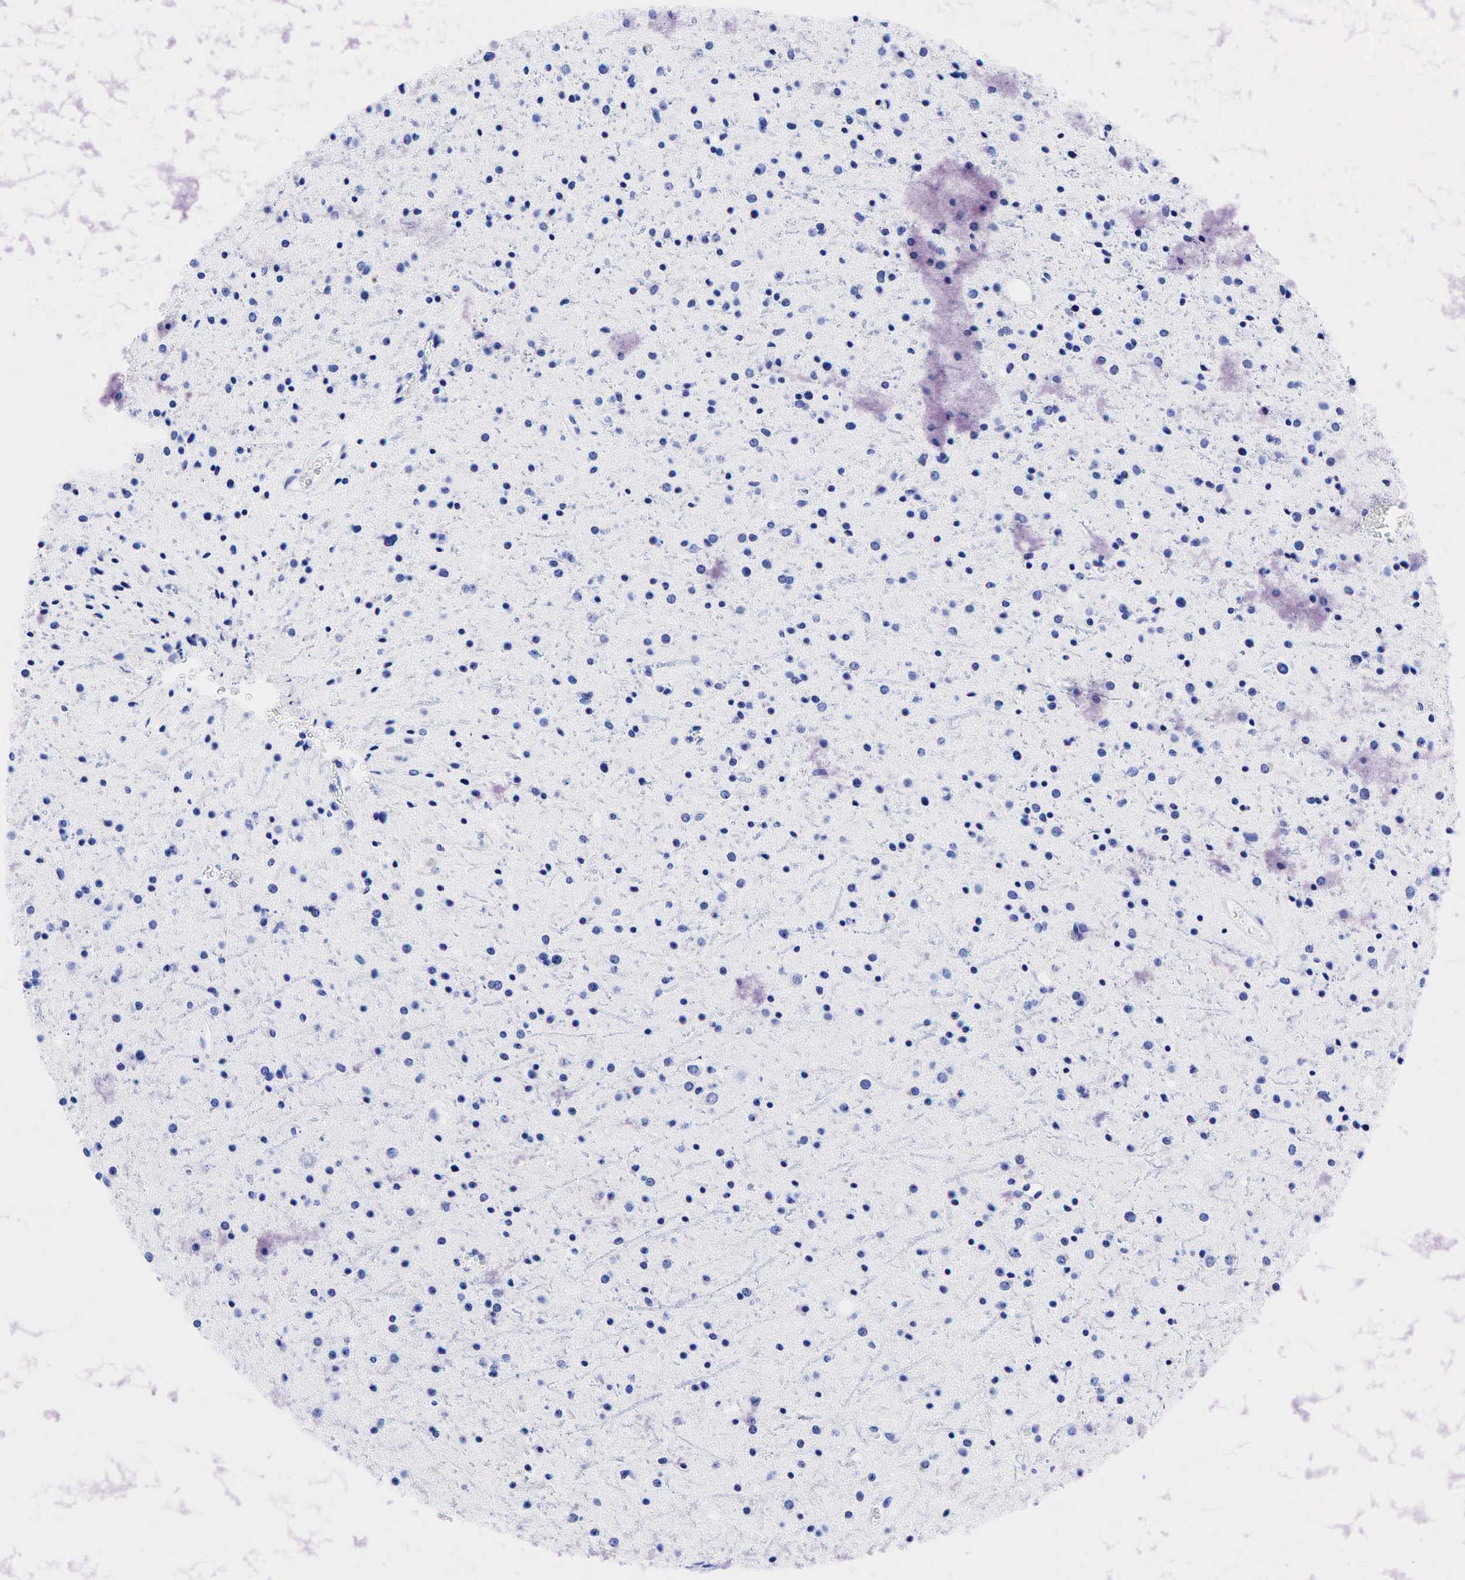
{"staining": {"intensity": "negative", "quantity": "none", "location": "none"}, "tissue": "glioma", "cell_type": "Tumor cells", "image_type": "cancer", "snomed": [{"axis": "morphology", "description": "Glioma, malignant, Low grade"}, {"axis": "topography", "description": "Brain"}], "caption": "This micrograph is of glioma stained with immunohistochemistry (IHC) to label a protein in brown with the nuclei are counter-stained blue. There is no staining in tumor cells.", "gene": "KRT19", "patient": {"sex": "female", "age": 46}}